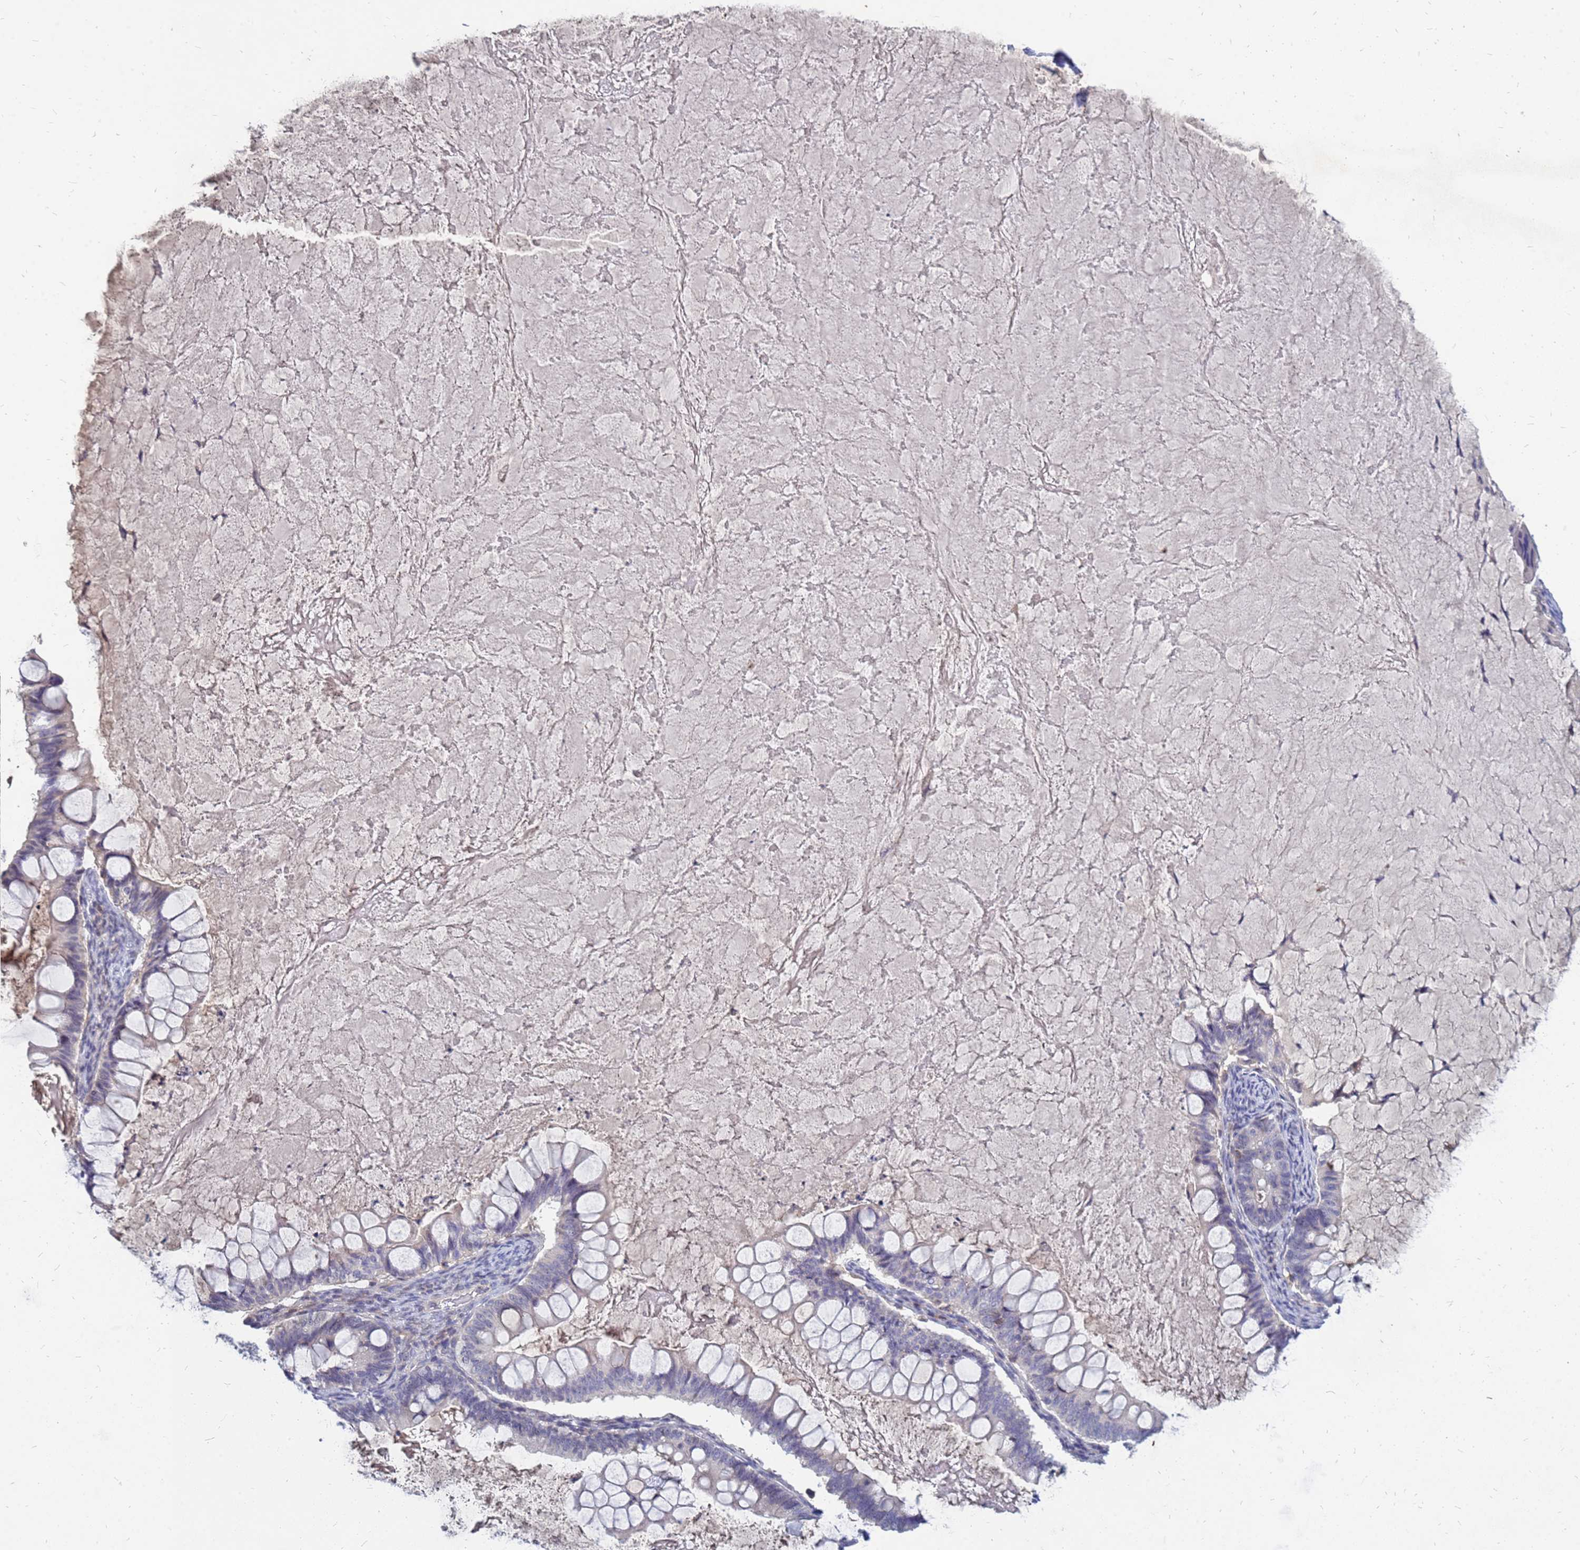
{"staining": {"intensity": "negative", "quantity": "none", "location": "none"}, "tissue": "ovarian cancer", "cell_type": "Tumor cells", "image_type": "cancer", "snomed": [{"axis": "morphology", "description": "Cystadenocarcinoma, mucinous, NOS"}, {"axis": "topography", "description": "Ovary"}], "caption": "An immunohistochemistry (IHC) histopathology image of ovarian cancer (mucinous cystadenocarcinoma) is shown. There is no staining in tumor cells of ovarian cancer (mucinous cystadenocarcinoma). The staining was performed using DAB to visualize the protein expression in brown, while the nuclei were stained in blue with hematoxylin (Magnification: 20x).", "gene": "SRGAP3", "patient": {"sex": "female", "age": 61}}